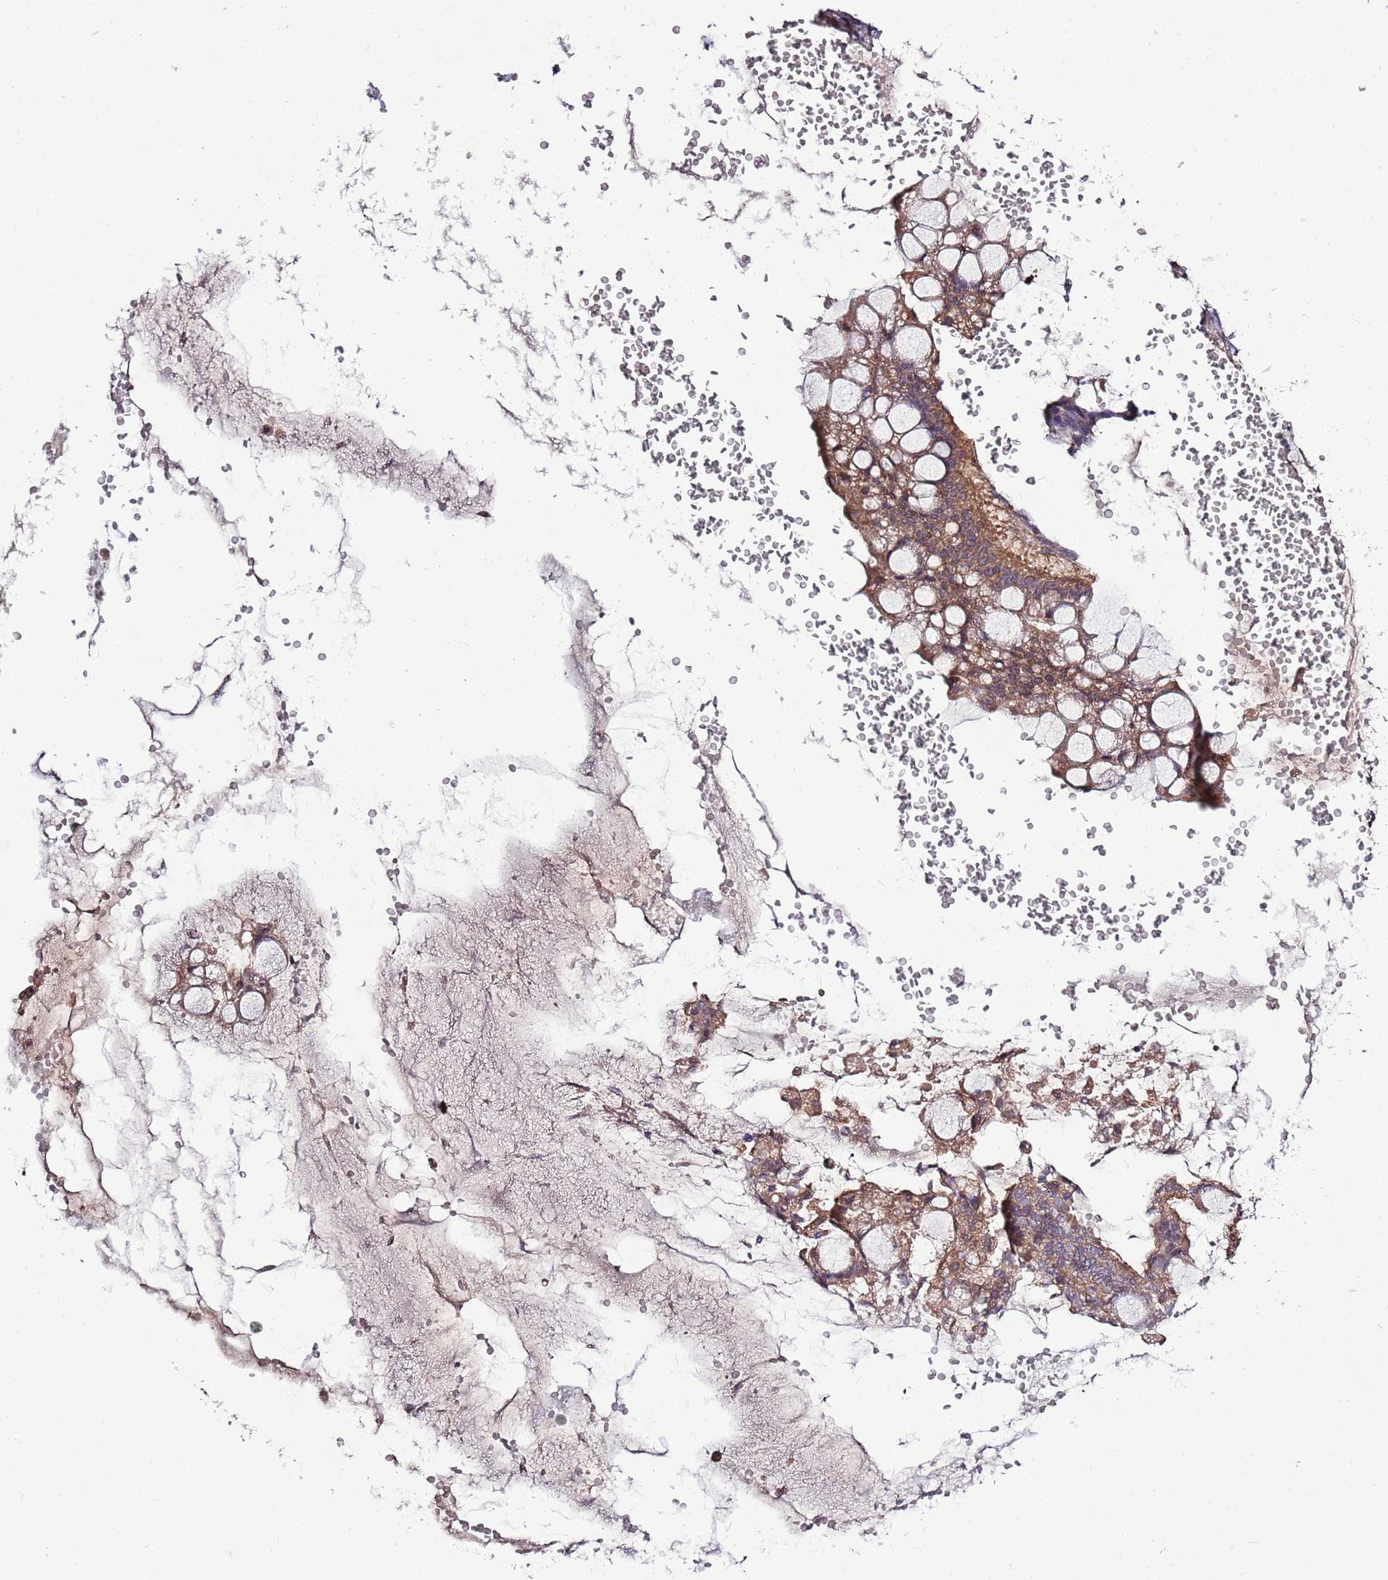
{"staining": {"intensity": "strong", "quantity": ">75%", "location": "cytoplasmic/membranous"}, "tissue": "ovarian cancer", "cell_type": "Tumor cells", "image_type": "cancer", "snomed": [{"axis": "morphology", "description": "Cystadenocarcinoma, mucinous, NOS"}, {"axis": "topography", "description": "Ovary"}], "caption": "Immunohistochemistry of ovarian mucinous cystadenocarcinoma exhibits high levels of strong cytoplasmic/membranous positivity in about >75% of tumor cells.", "gene": "MFNG", "patient": {"sex": "female", "age": 73}}